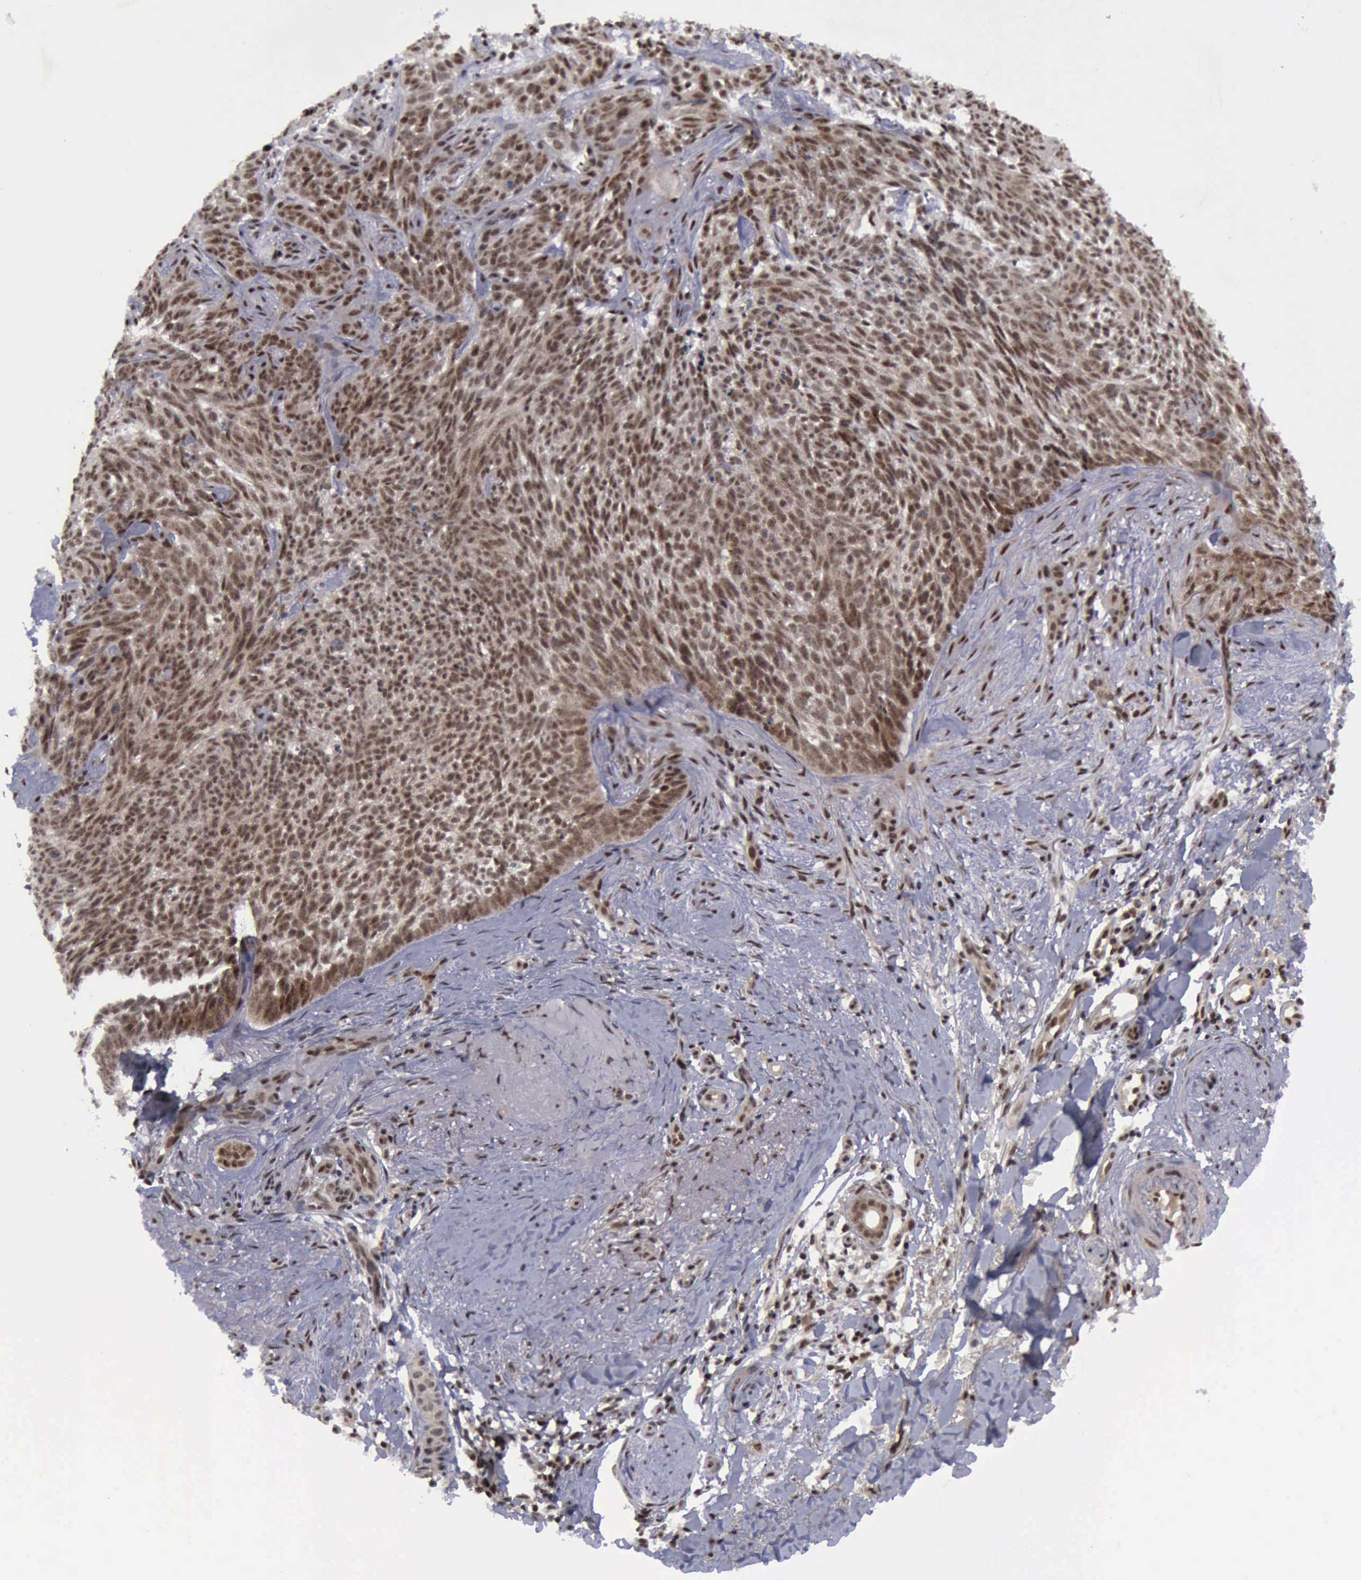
{"staining": {"intensity": "strong", "quantity": ">75%", "location": "cytoplasmic/membranous,nuclear"}, "tissue": "skin cancer", "cell_type": "Tumor cells", "image_type": "cancer", "snomed": [{"axis": "morphology", "description": "Basal cell carcinoma"}, {"axis": "topography", "description": "Skin"}], "caption": "DAB (3,3'-diaminobenzidine) immunohistochemical staining of human skin basal cell carcinoma shows strong cytoplasmic/membranous and nuclear protein positivity in approximately >75% of tumor cells.", "gene": "ATM", "patient": {"sex": "female", "age": 81}}